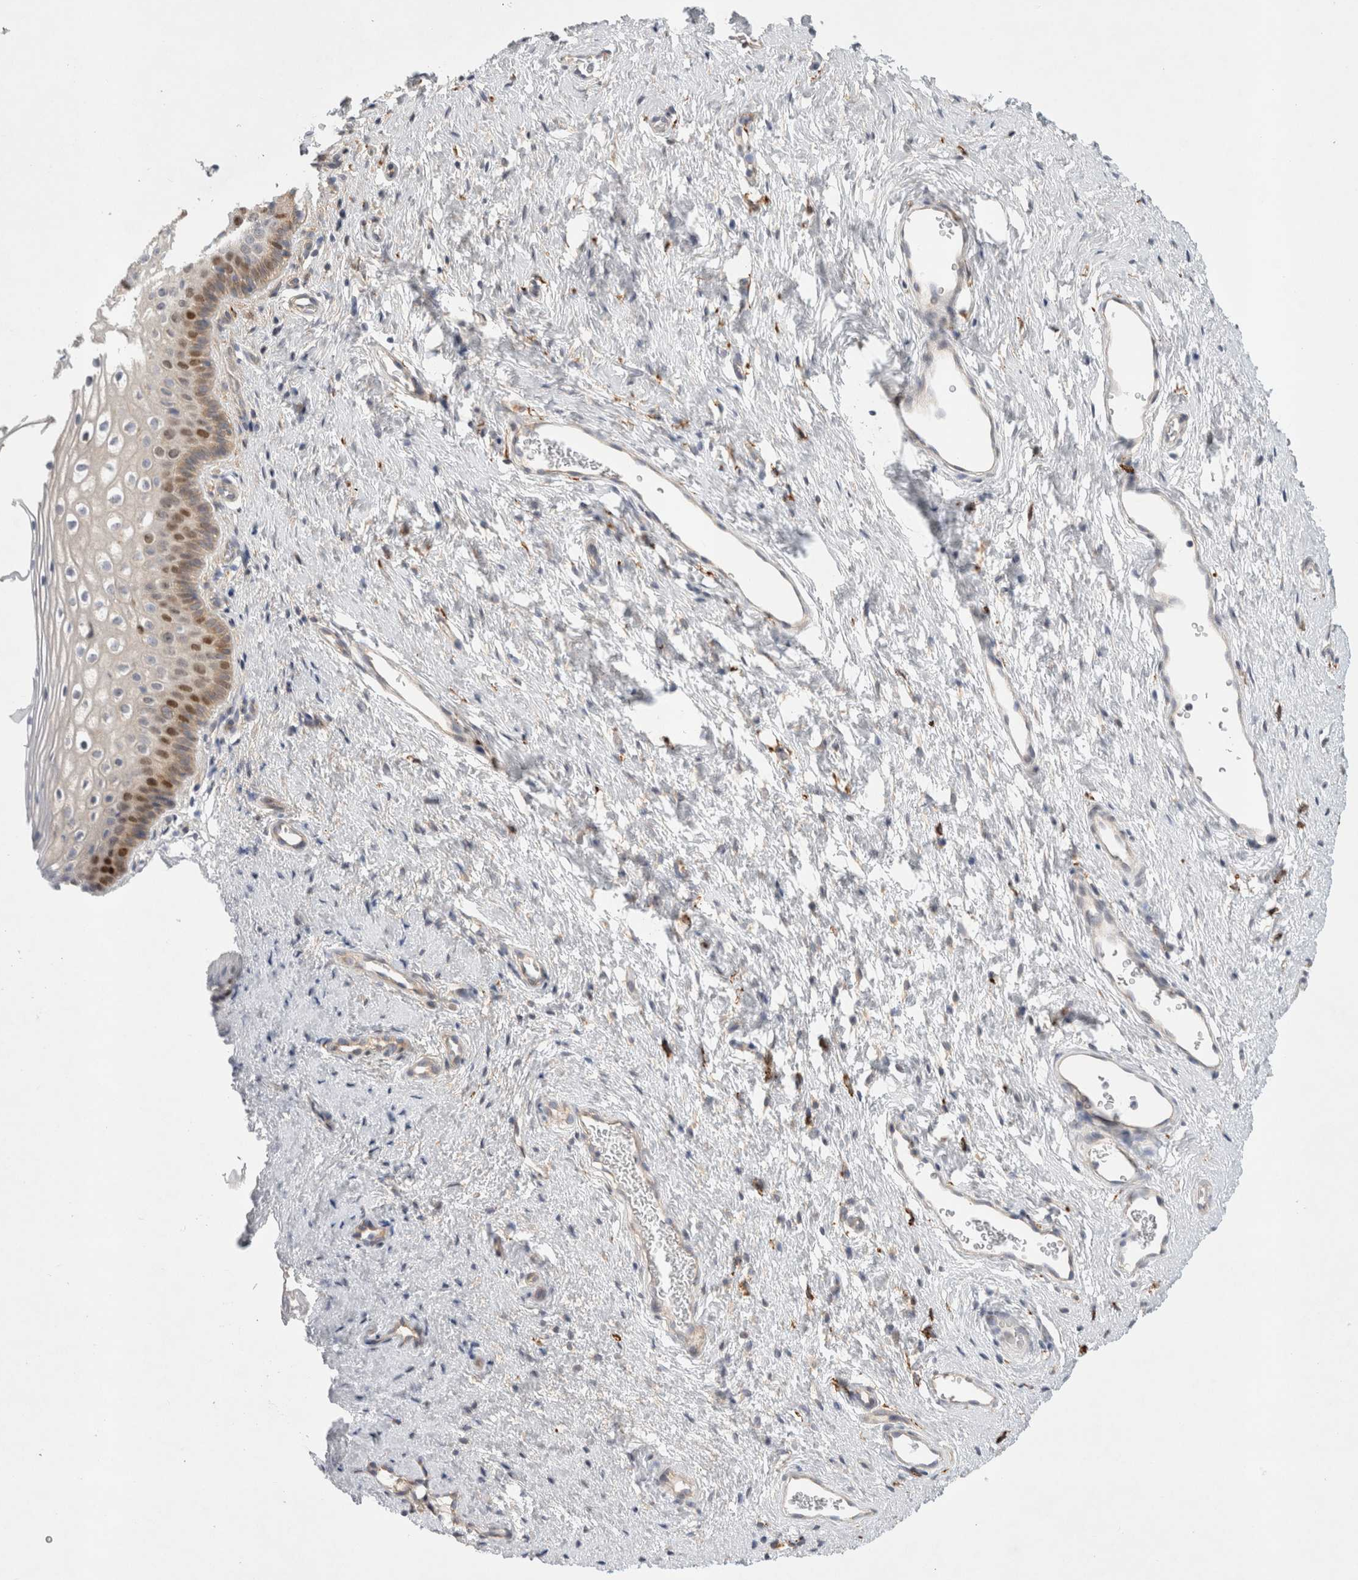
{"staining": {"intensity": "negative", "quantity": "none", "location": "none"}, "tissue": "cervix", "cell_type": "Glandular cells", "image_type": "normal", "snomed": [{"axis": "morphology", "description": "Normal tissue, NOS"}, {"axis": "topography", "description": "Cervix"}], "caption": "High magnification brightfield microscopy of benign cervix stained with DAB (brown) and counterstained with hematoxylin (blue): glandular cells show no significant positivity.", "gene": "CDCA7L", "patient": {"sex": "female", "age": 27}}